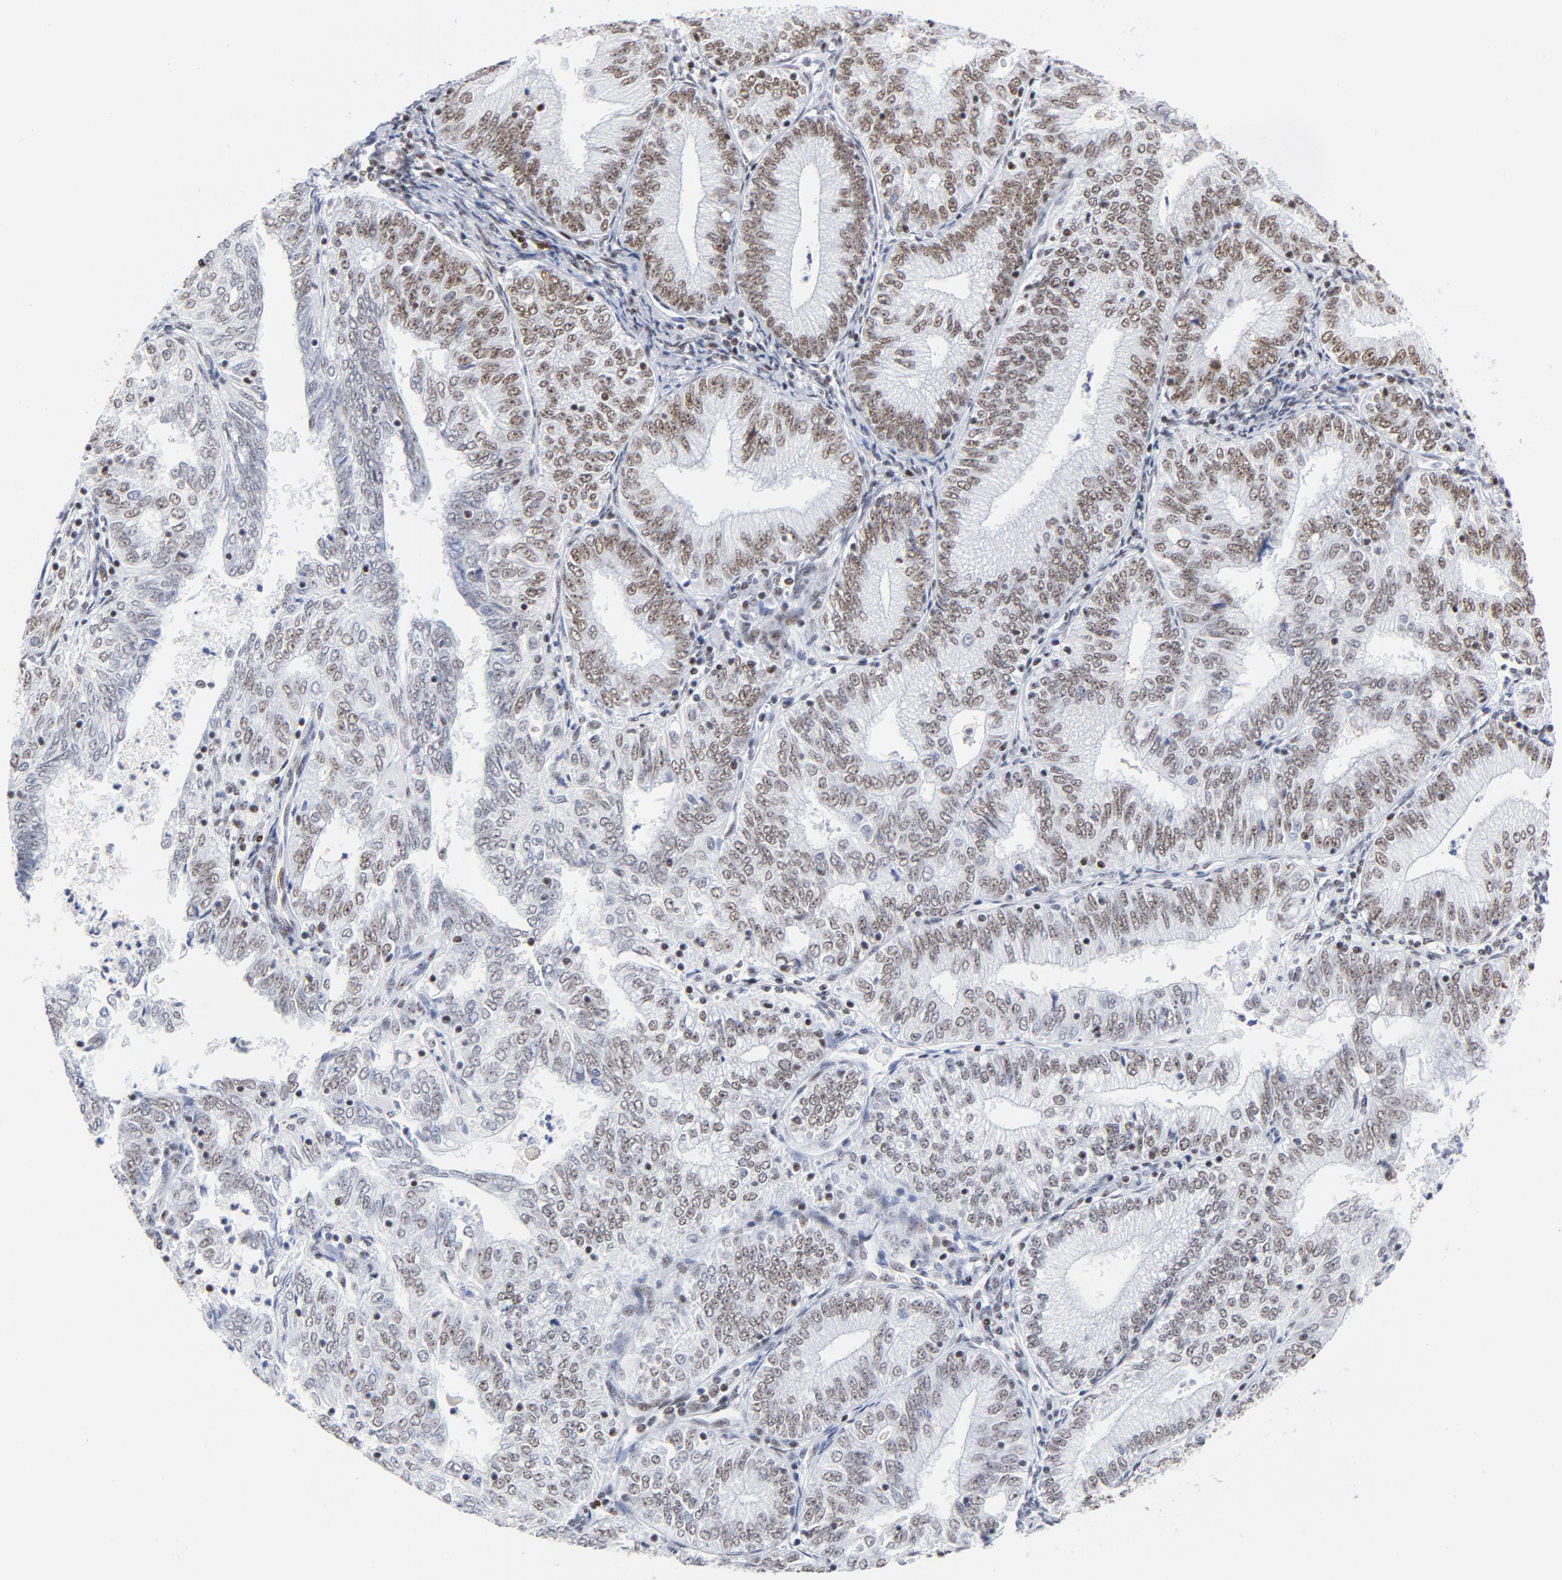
{"staining": {"intensity": "strong", "quantity": ">75%", "location": "nuclear"}, "tissue": "endometrial cancer", "cell_type": "Tumor cells", "image_type": "cancer", "snomed": [{"axis": "morphology", "description": "Adenocarcinoma, NOS"}, {"axis": "topography", "description": "Endometrium"}], "caption": "Endometrial cancer (adenocarcinoma) stained for a protein (brown) reveals strong nuclear positive expression in approximately >75% of tumor cells.", "gene": "XRCC5", "patient": {"sex": "female", "age": 69}}